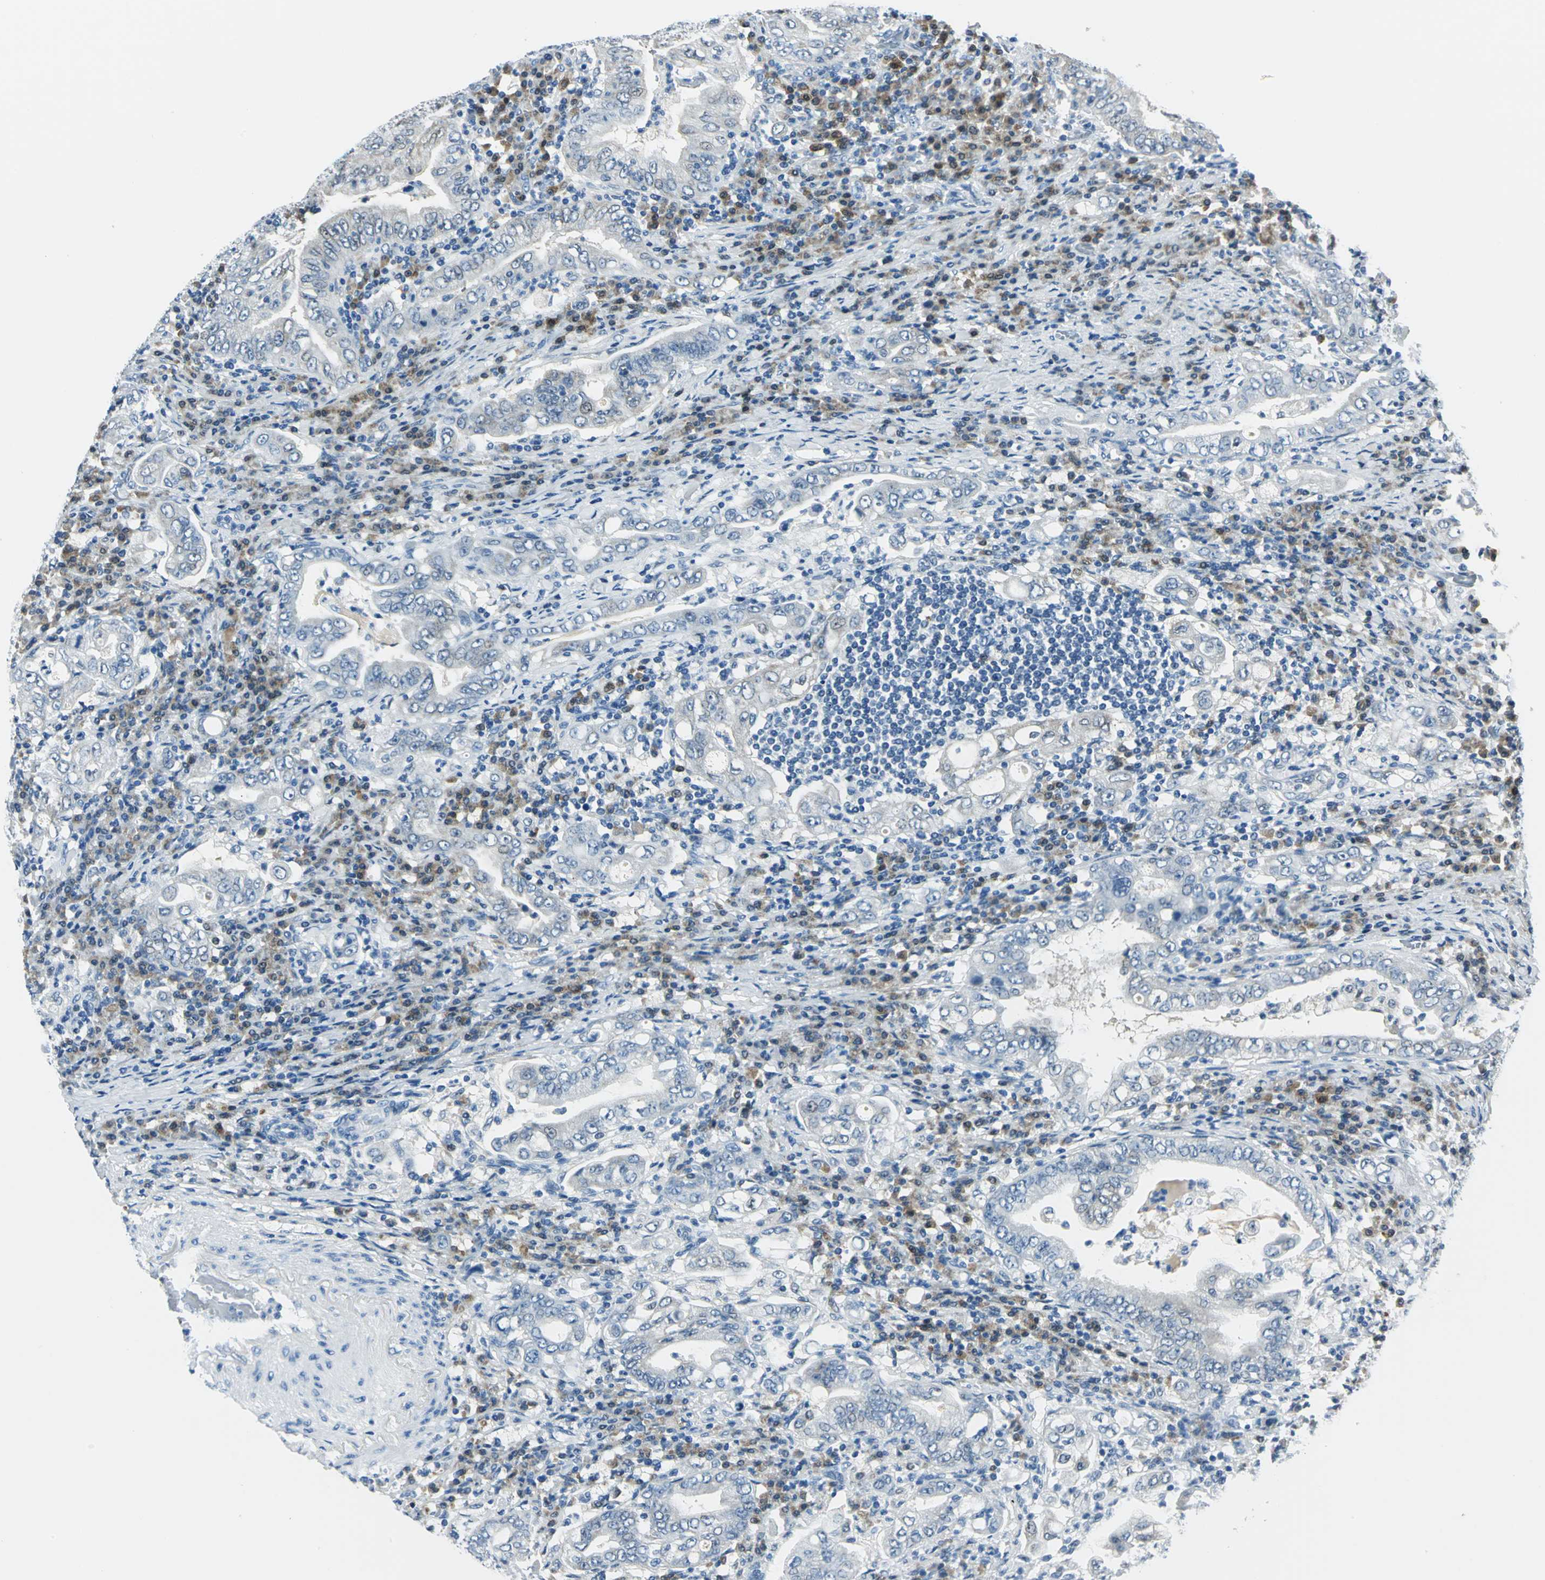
{"staining": {"intensity": "negative", "quantity": "none", "location": "none"}, "tissue": "stomach cancer", "cell_type": "Tumor cells", "image_type": "cancer", "snomed": [{"axis": "morphology", "description": "Normal tissue, NOS"}, {"axis": "morphology", "description": "Adenocarcinoma, NOS"}, {"axis": "topography", "description": "Esophagus"}, {"axis": "topography", "description": "Stomach, upper"}, {"axis": "topography", "description": "Peripheral nerve tissue"}], "caption": "Tumor cells show no significant protein expression in stomach cancer.", "gene": "AKR1A1", "patient": {"sex": "male", "age": 62}}